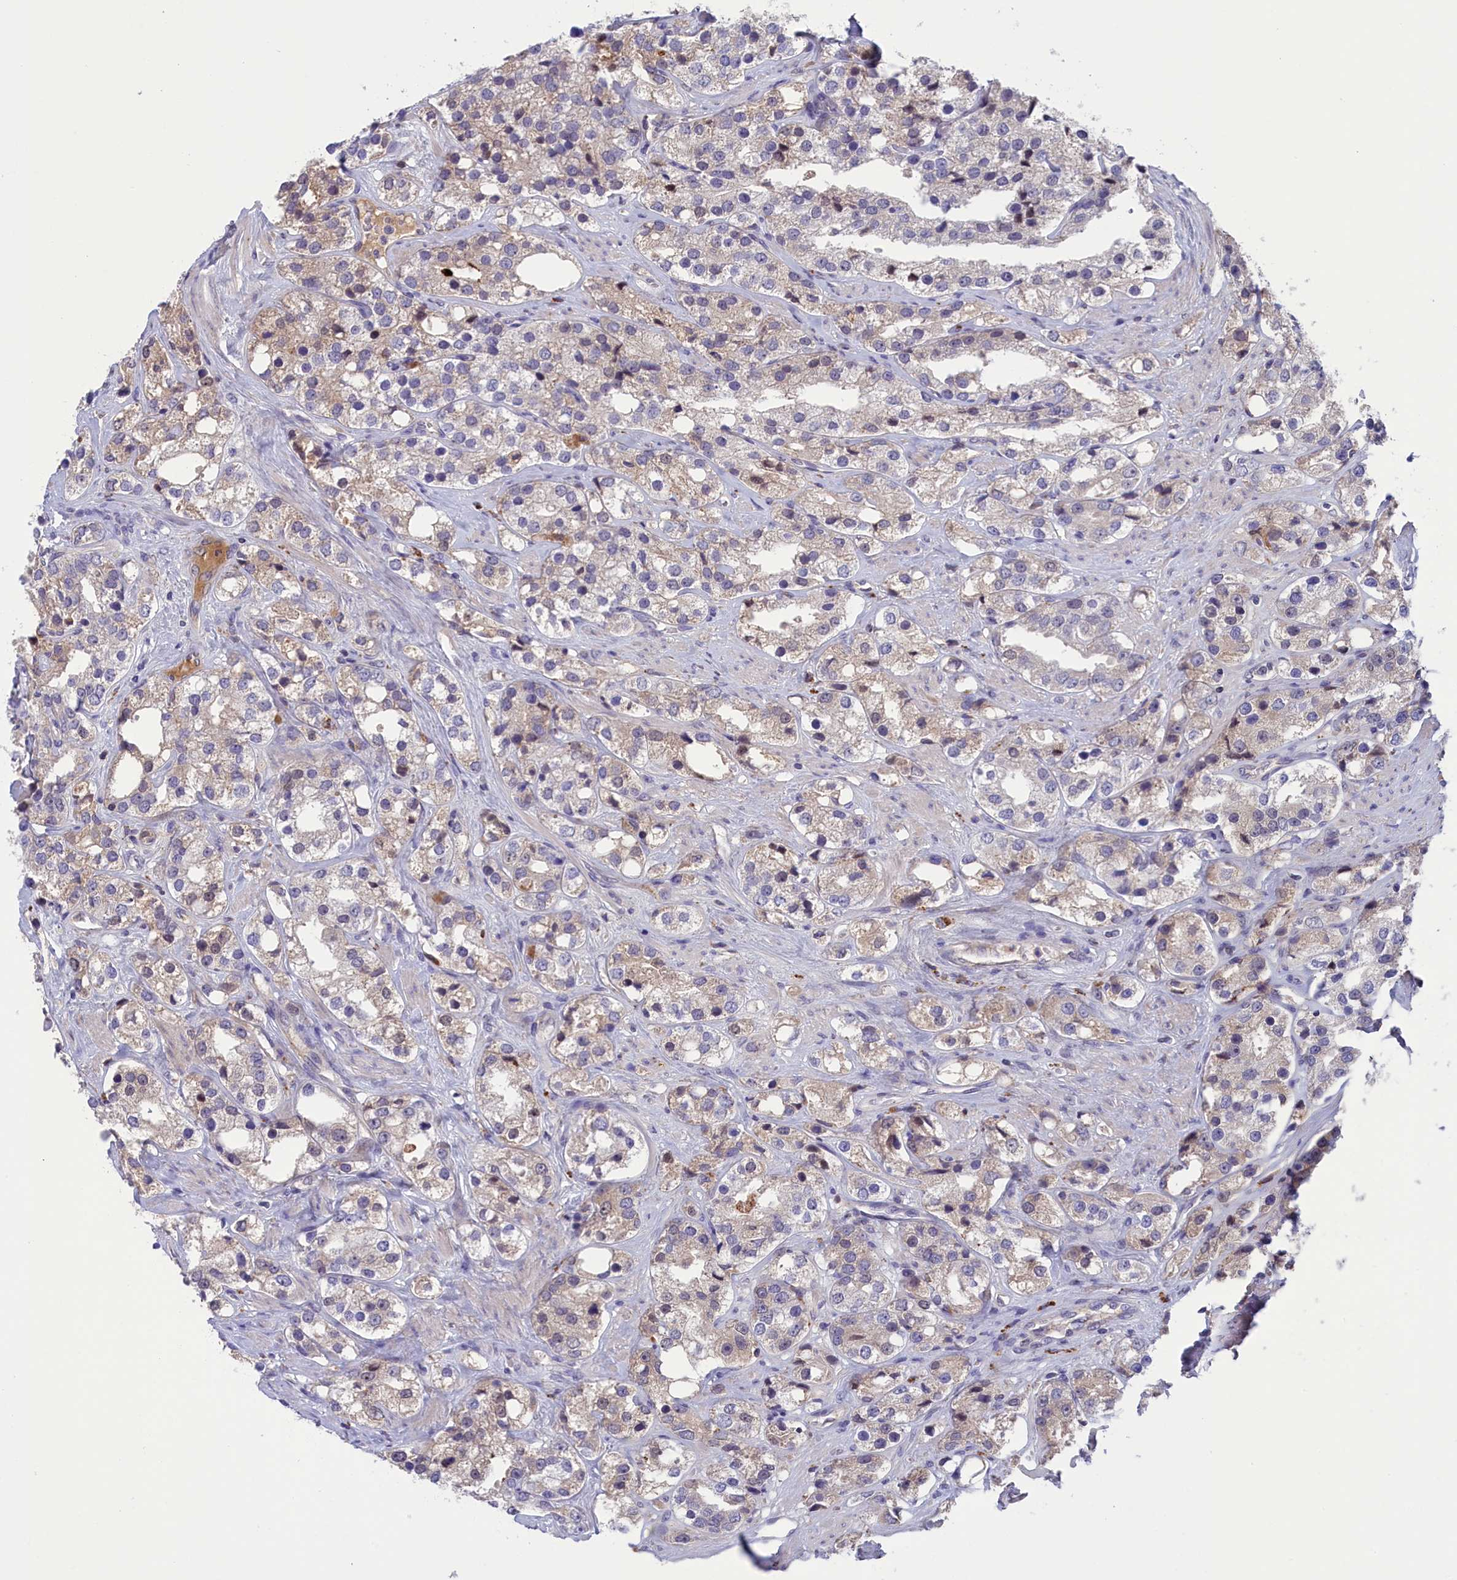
{"staining": {"intensity": "weak", "quantity": "<25%", "location": "cytoplasmic/membranous"}, "tissue": "prostate cancer", "cell_type": "Tumor cells", "image_type": "cancer", "snomed": [{"axis": "morphology", "description": "Adenocarcinoma, NOS"}, {"axis": "topography", "description": "Prostate"}], "caption": "IHC of prostate cancer (adenocarcinoma) reveals no expression in tumor cells. Nuclei are stained in blue.", "gene": "STYX", "patient": {"sex": "male", "age": 79}}